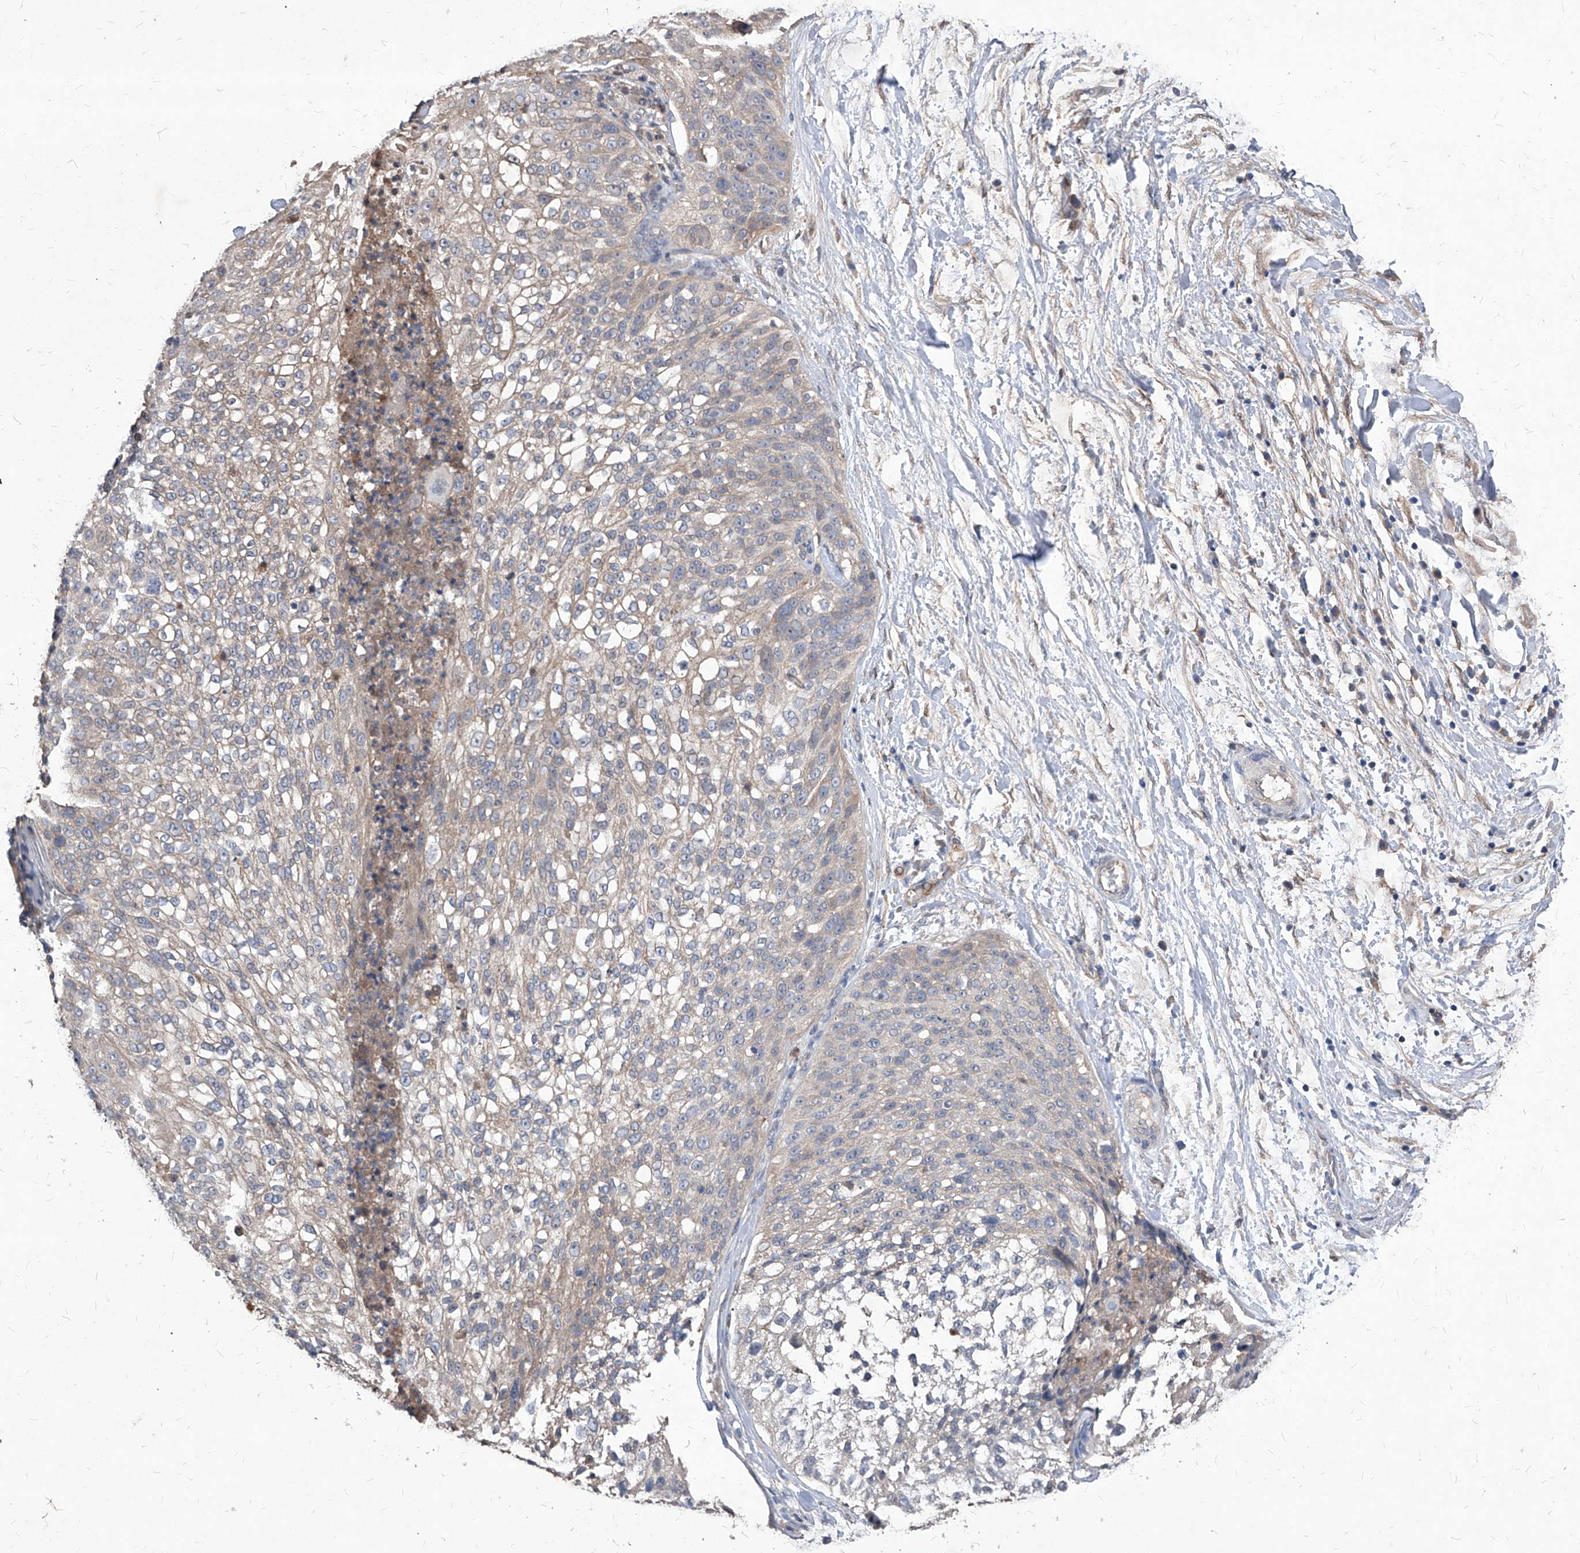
{"staining": {"intensity": "weak", "quantity": "25%-75%", "location": "cytoplasmic/membranous"}, "tissue": "lung cancer", "cell_type": "Tumor cells", "image_type": "cancer", "snomed": [{"axis": "morphology", "description": "Inflammation, NOS"}, {"axis": "morphology", "description": "Squamous cell carcinoma, NOS"}, {"axis": "topography", "description": "Lymph node"}, {"axis": "topography", "description": "Soft tissue"}, {"axis": "topography", "description": "Lung"}], "caption": "Protein expression analysis of human squamous cell carcinoma (lung) reveals weak cytoplasmic/membranous staining in approximately 25%-75% of tumor cells.", "gene": "SYNGR1", "patient": {"sex": "male", "age": 66}}